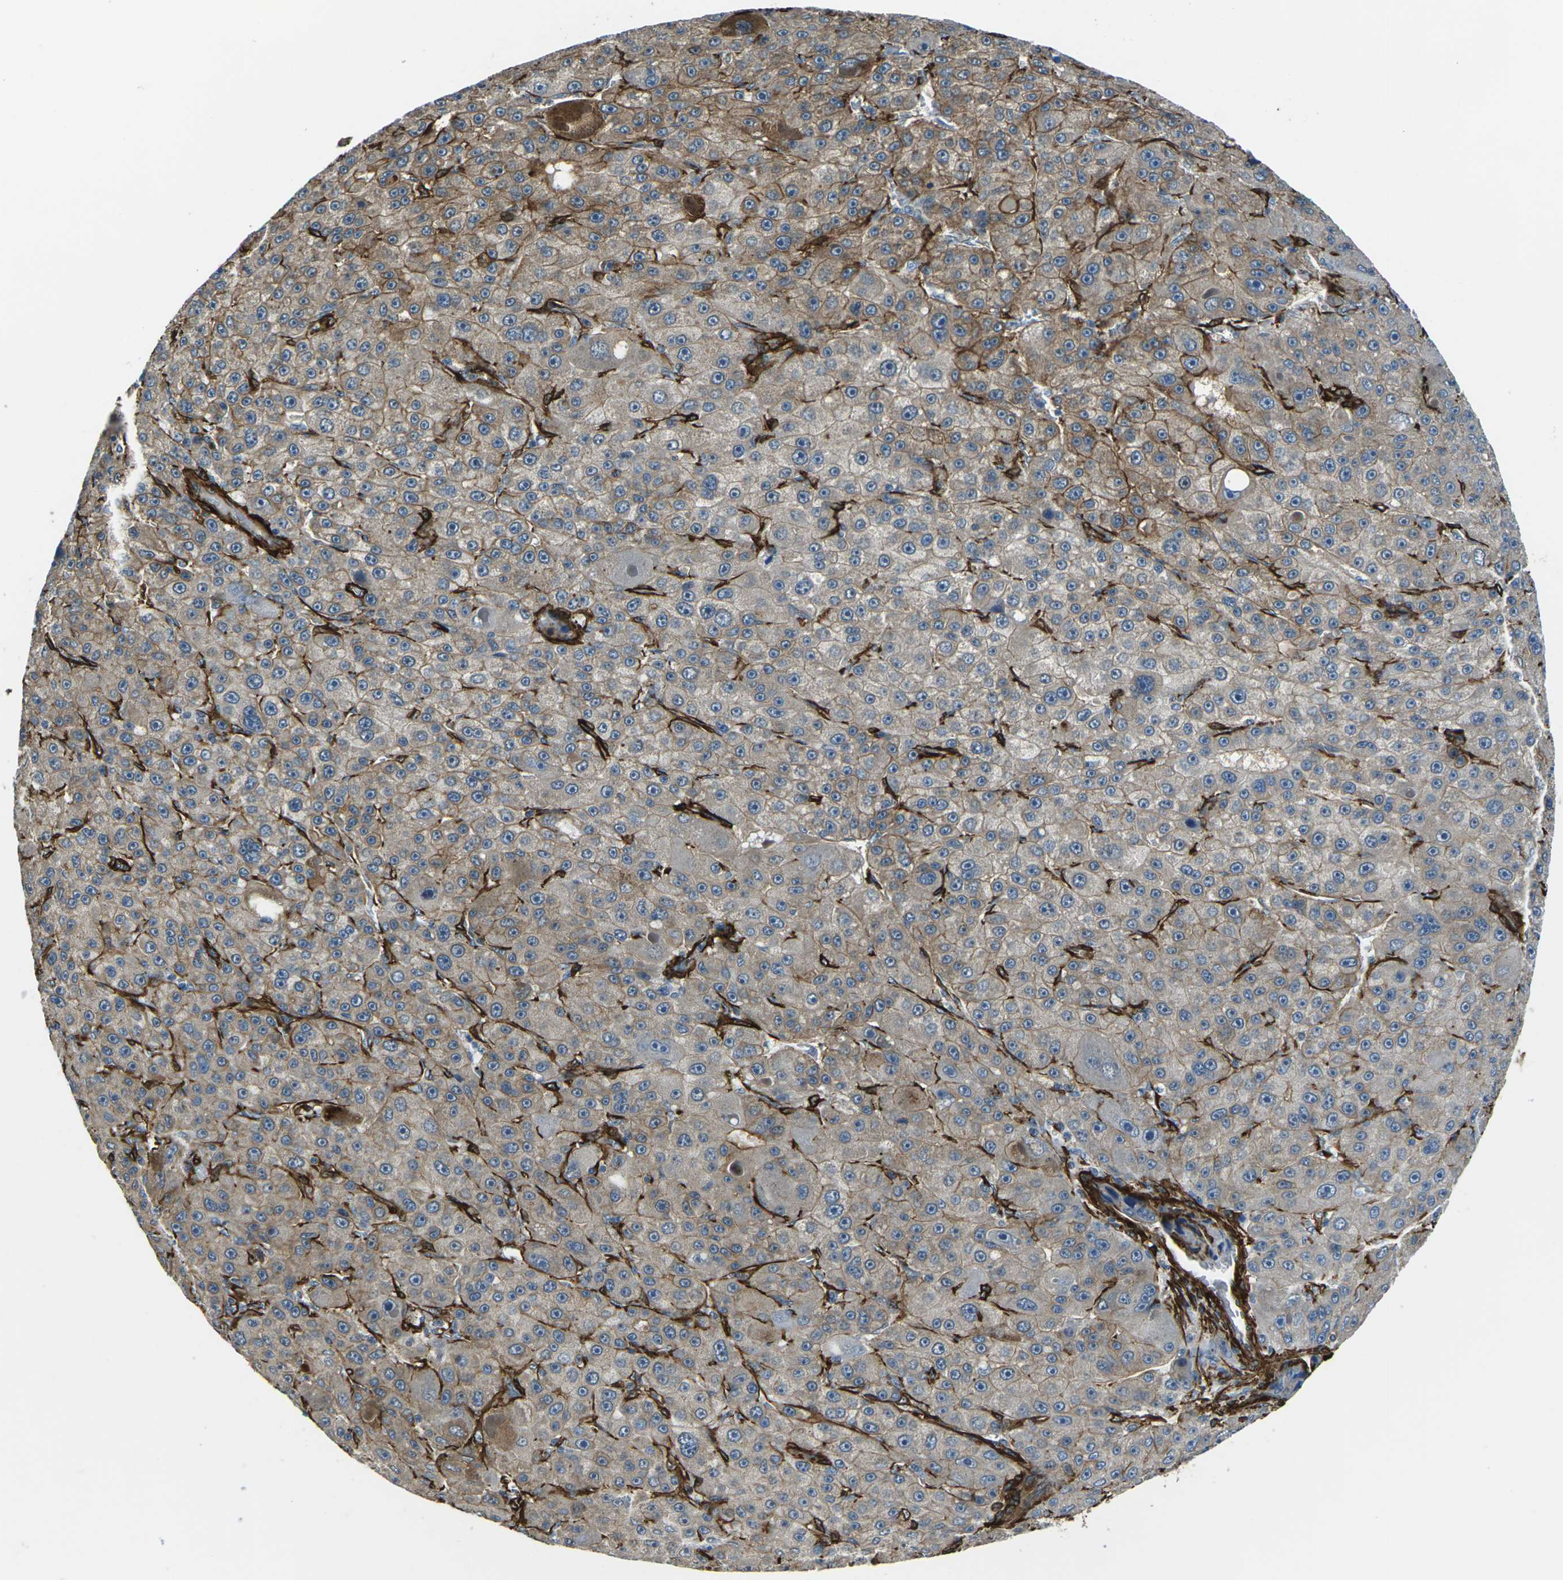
{"staining": {"intensity": "weak", "quantity": ">75%", "location": "cytoplasmic/membranous"}, "tissue": "liver cancer", "cell_type": "Tumor cells", "image_type": "cancer", "snomed": [{"axis": "morphology", "description": "Carcinoma, Hepatocellular, NOS"}, {"axis": "topography", "description": "Liver"}], "caption": "There is low levels of weak cytoplasmic/membranous staining in tumor cells of hepatocellular carcinoma (liver), as demonstrated by immunohistochemical staining (brown color).", "gene": "GRAMD1C", "patient": {"sex": "male", "age": 76}}